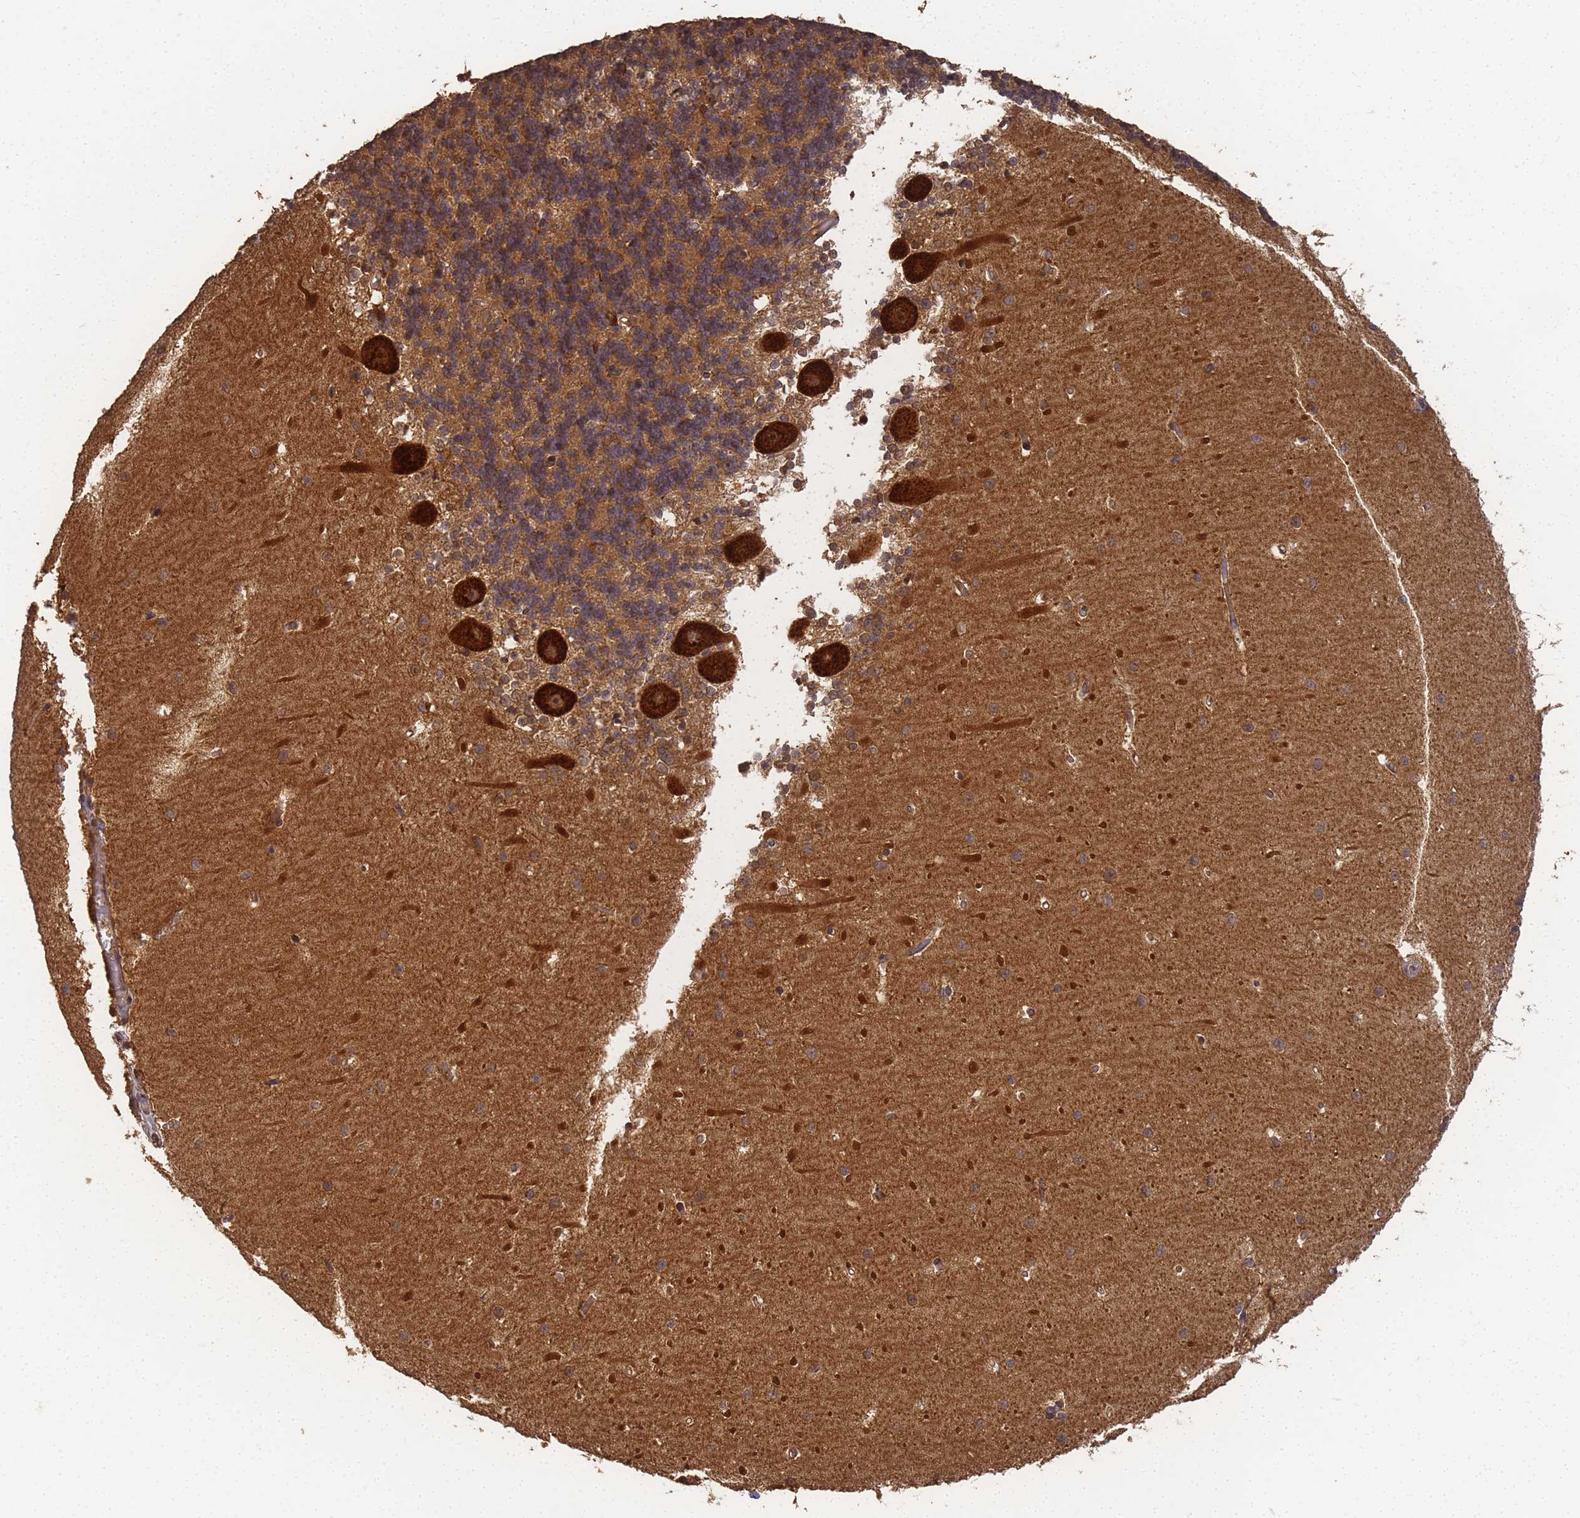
{"staining": {"intensity": "moderate", "quantity": "25%-75%", "location": "cytoplasmic/membranous"}, "tissue": "cerebellum", "cell_type": "Cells in granular layer", "image_type": "normal", "snomed": [{"axis": "morphology", "description": "Normal tissue, NOS"}, {"axis": "topography", "description": "Cerebellum"}], "caption": "Protein expression analysis of benign cerebellum reveals moderate cytoplasmic/membranous positivity in approximately 25%-75% of cells in granular layer.", "gene": "ALKBH1", "patient": {"sex": "male", "age": 37}}